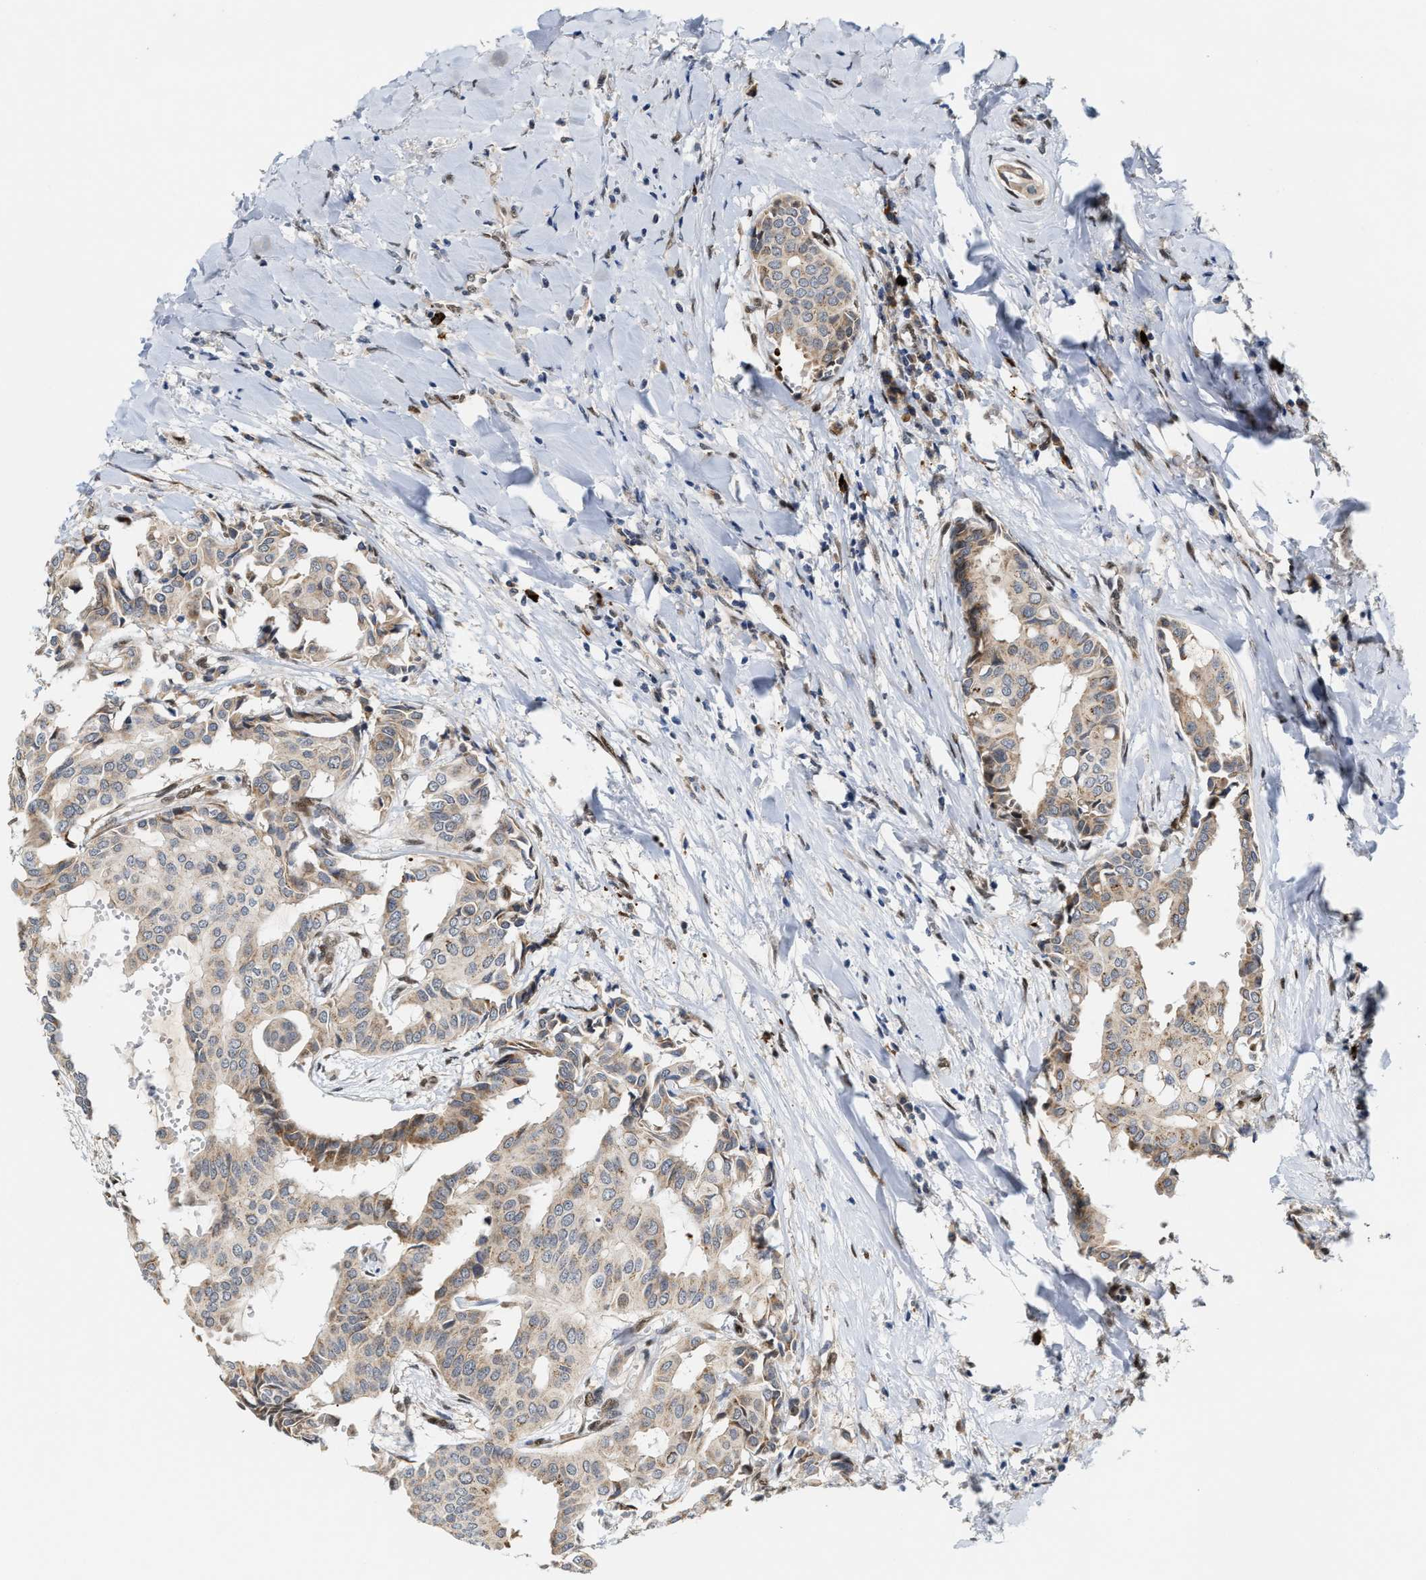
{"staining": {"intensity": "moderate", "quantity": "25%-75%", "location": "cytoplasmic/membranous"}, "tissue": "head and neck cancer", "cell_type": "Tumor cells", "image_type": "cancer", "snomed": [{"axis": "morphology", "description": "Adenocarcinoma, NOS"}, {"axis": "topography", "description": "Salivary gland"}, {"axis": "topography", "description": "Head-Neck"}], "caption": "Immunohistochemistry micrograph of head and neck cancer stained for a protein (brown), which reveals medium levels of moderate cytoplasmic/membranous staining in approximately 25%-75% of tumor cells.", "gene": "TCF4", "patient": {"sex": "female", "age": 59}}